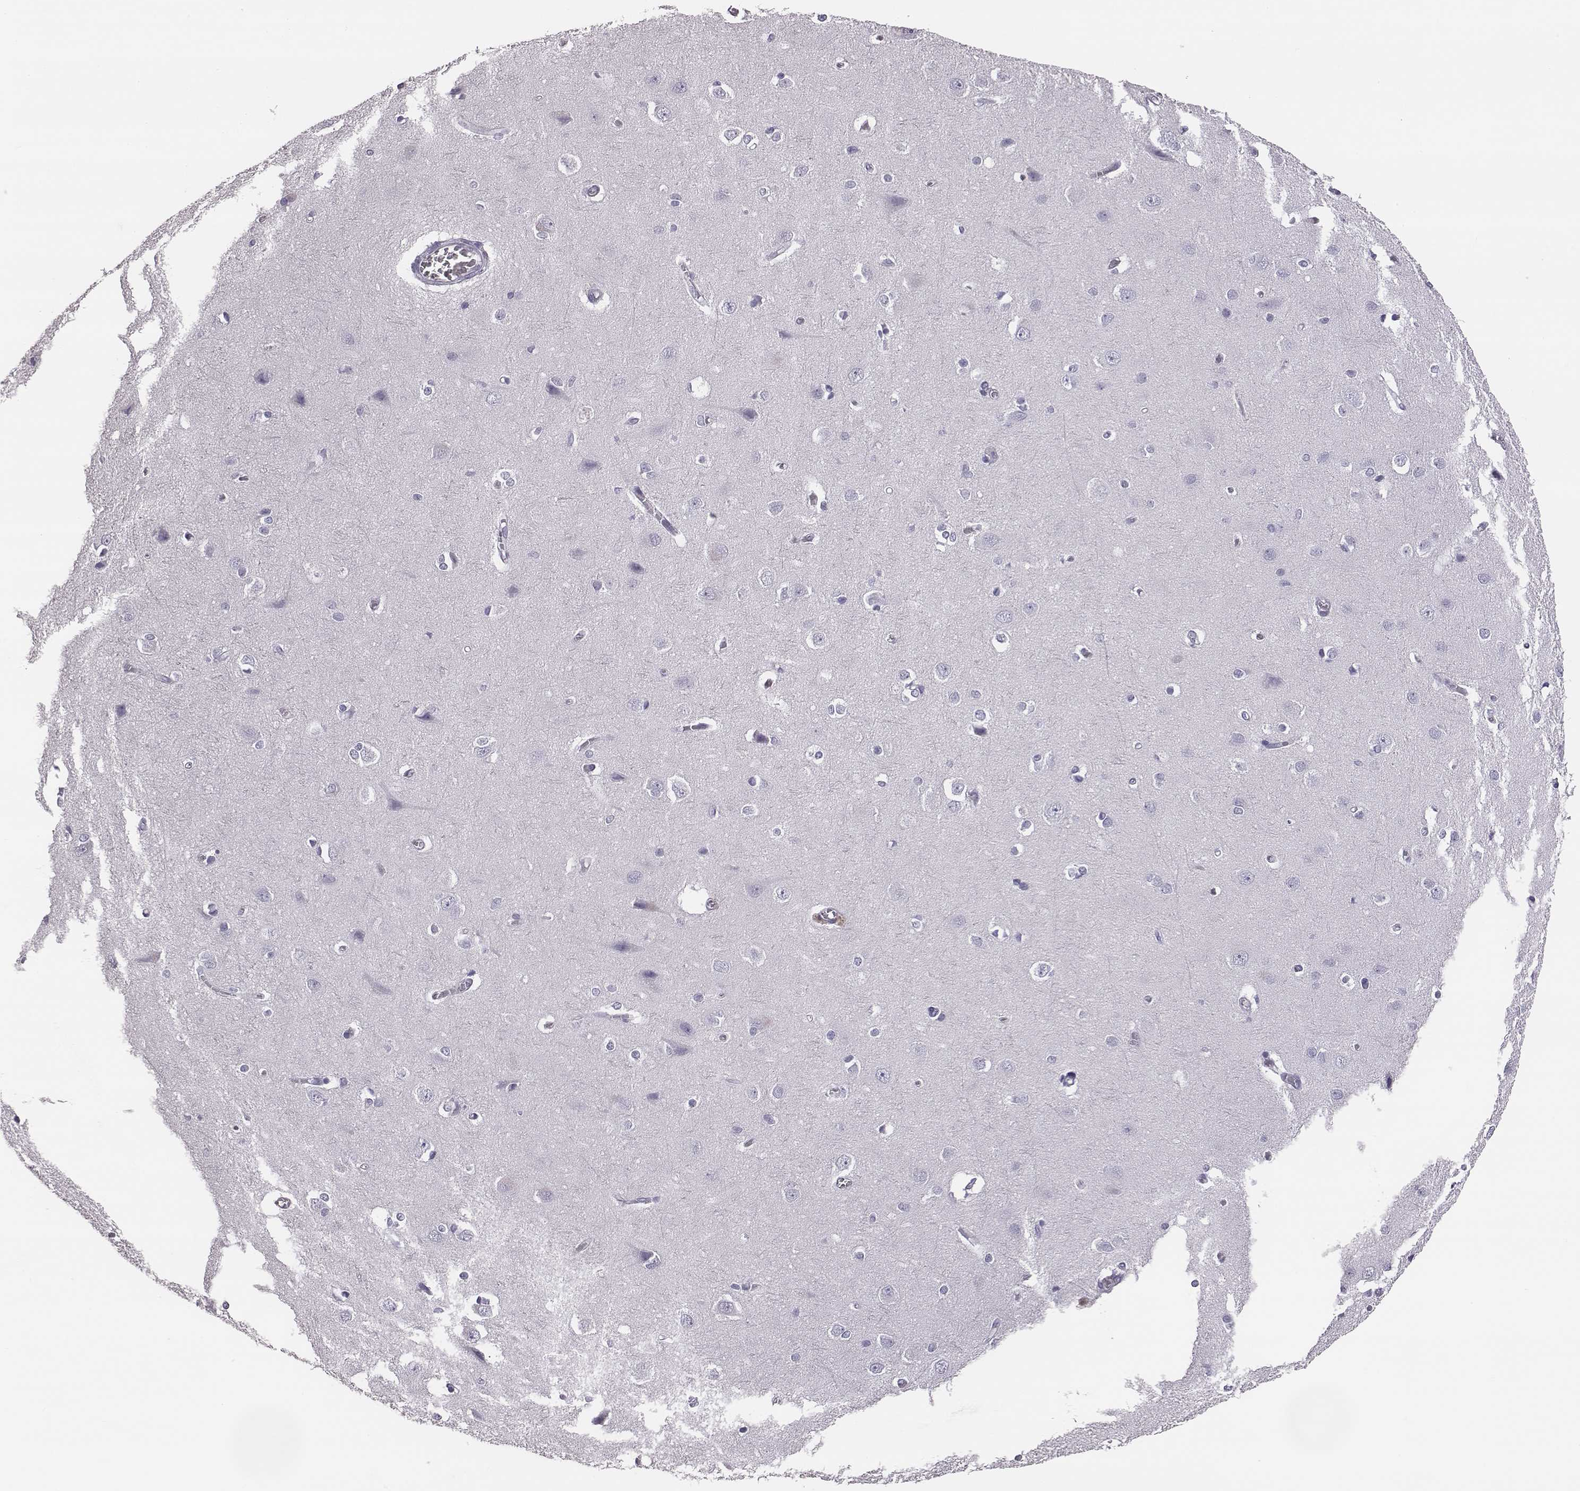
{"staining": {"intensity": "negative", "quantity": "none", "location": "none"}, "tissue": "cerebral cortex", "cell_type": "Endothelial cells", "image_type": "normal", "snomed": [{"axis": "morphology", "description": "Normal tissue, NOS"}, {"axis": "topography", "description": "Cerebral cortex"}], "caption": "Immunohistochemistry micrograph of normal cerebral cortex: cerebral cortex stained with DAB demonstrates no significant protein expression in endothelial cells.", "gene": "ACOD1", "patient": {"sex": "male", "age": 37}}